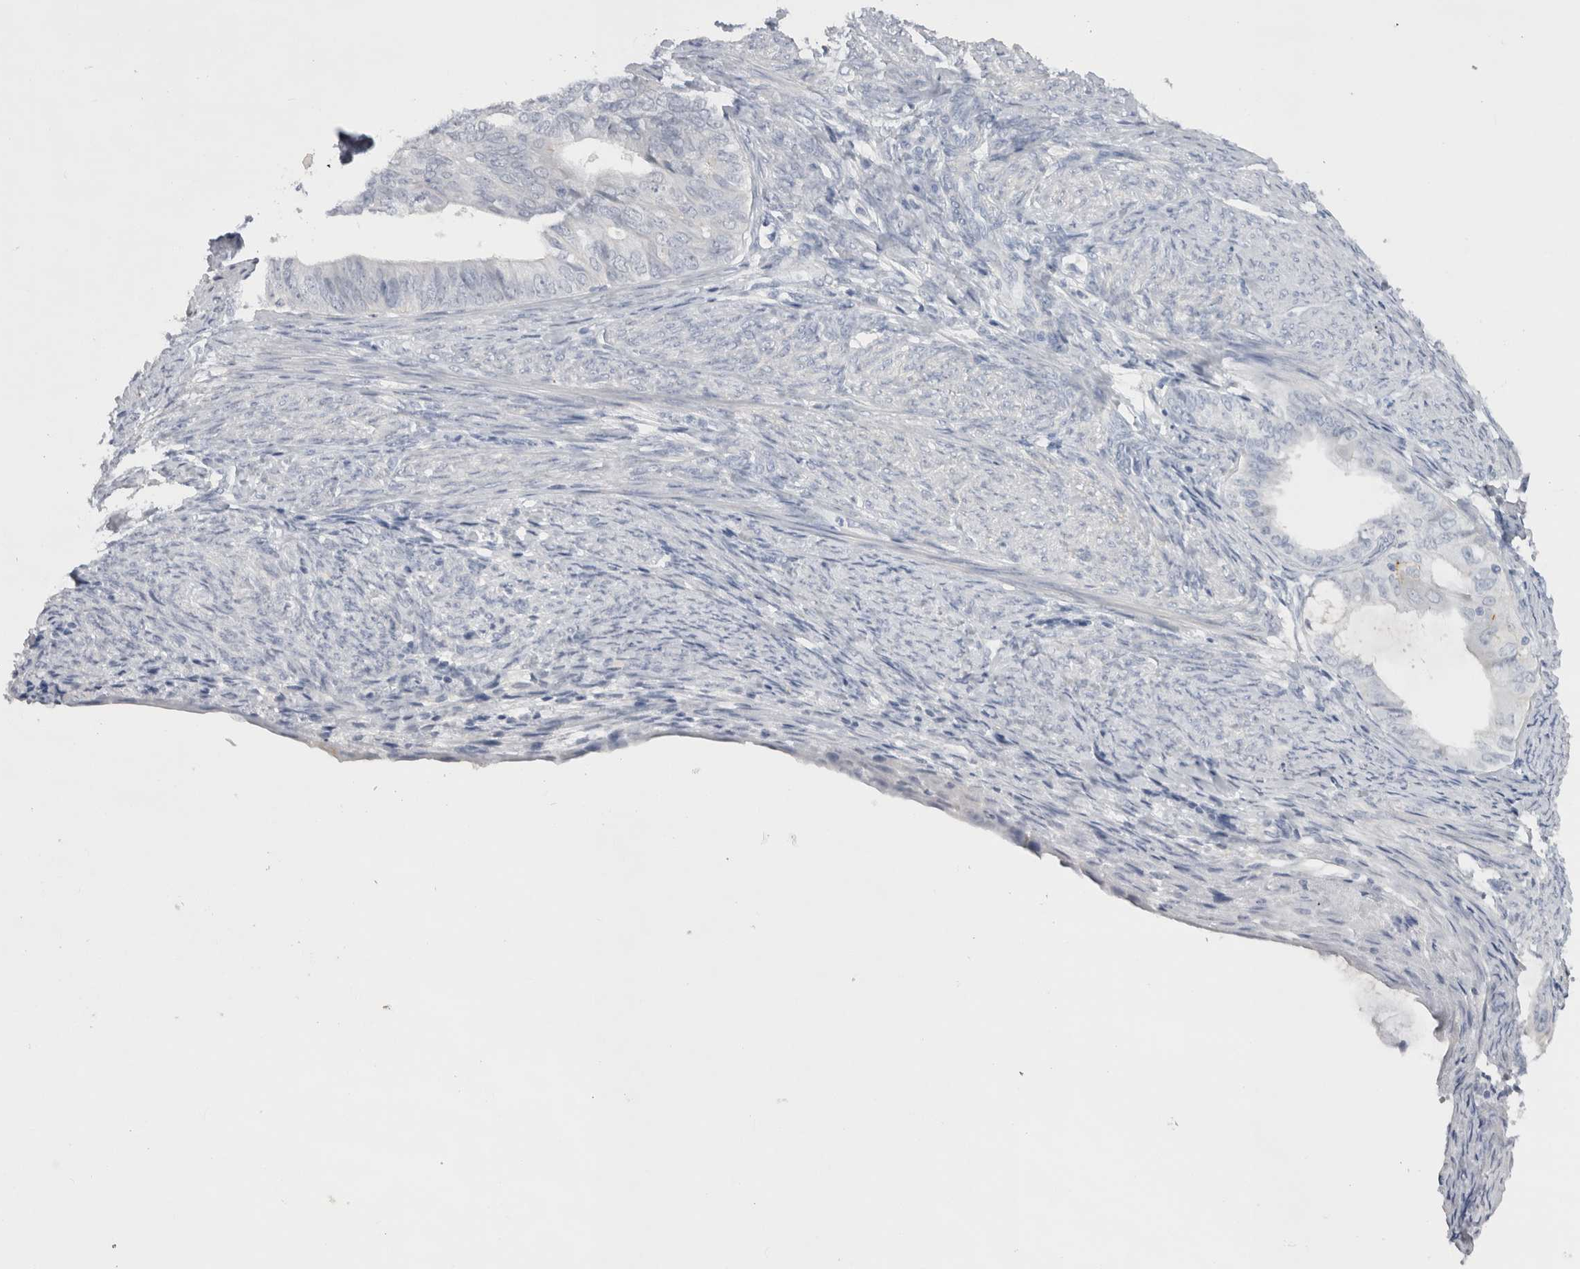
{"staining": {"intensity": "negative", "quantity": "none", "location": "none"}, "tissue": "endometrial cancer", "cell_type": "Tumor cells", "image_type": "cancer", "snomed": [{"axis": "morphology", "description": "Adenocarcinoma, NOS"}, {"axis": "topography", "description": "Endometrium"}], "caption": "High power microscopy image of an IHC image of adenocarcinoma (endometrial), revealing no significant staining in tumor cells.", "gene": "CDH17", "patient": {"sex": "female", "age": 86}}